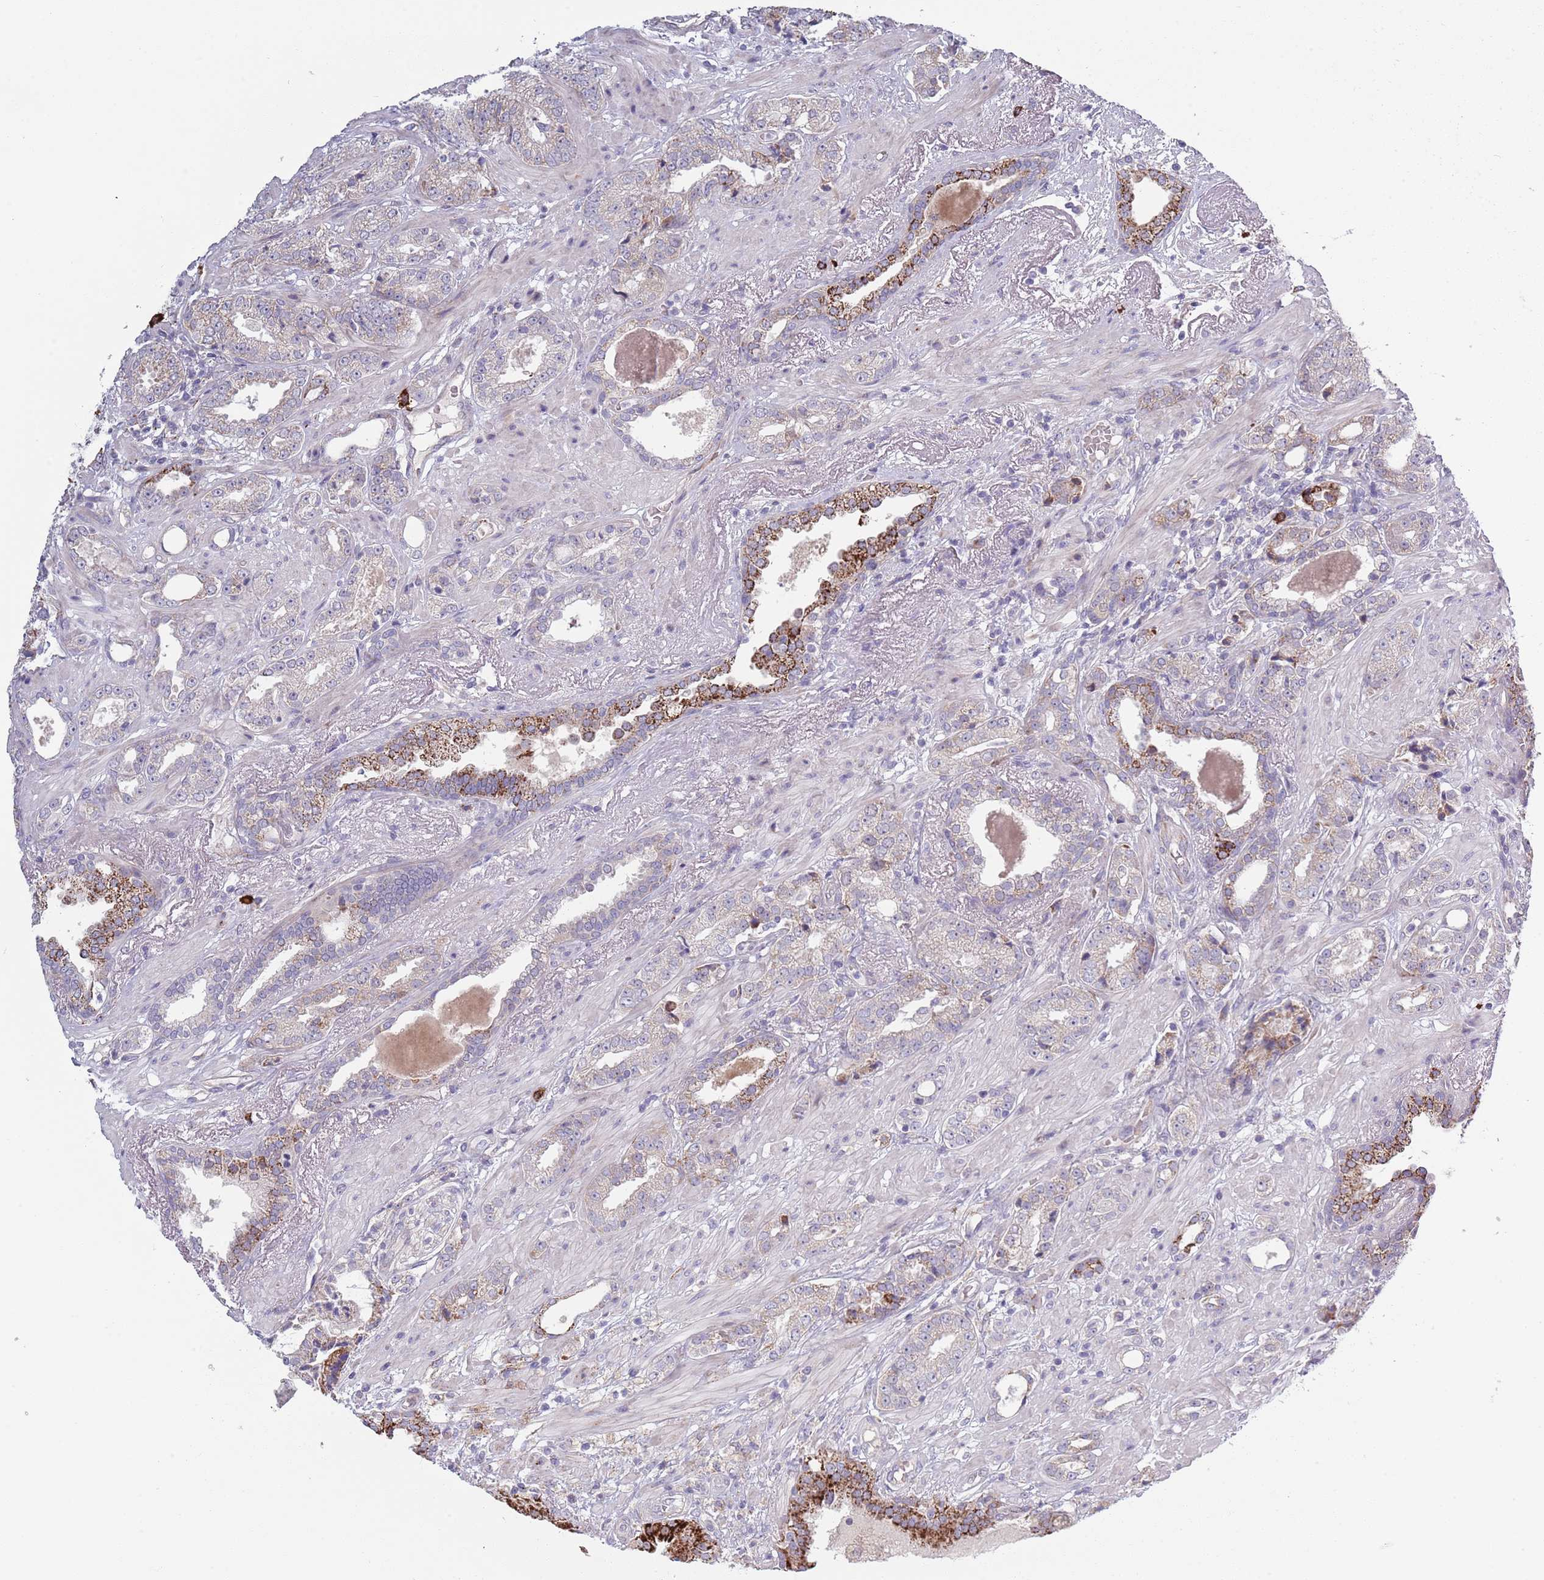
{"staining": {"intensity": "strong", "quantity": "<25%", "location": "cytoplasmic/membranous"}, "tissue": "prostate cancer", "cell_type": "Tumor cells", "image_type": "cancer", "snomed": [{"axis": "morphology", "description": "Adenocarcinoma, High grade"}, {"axis": "topography", "description": "Prostate"}], "caption": "Tumor cells show strong cytoplasmic/membranous positivity in approximately <25% of cells in prostate cancer. The staining was performed using DAB (3,3'-diaminobenzidine) to visualize the protein expression in brown, while the nuclei were stained in blue with hematoxylin (Magnification: 20x).", "gene": "TYW1", "patient": {"sex": "male", "age": 71}}